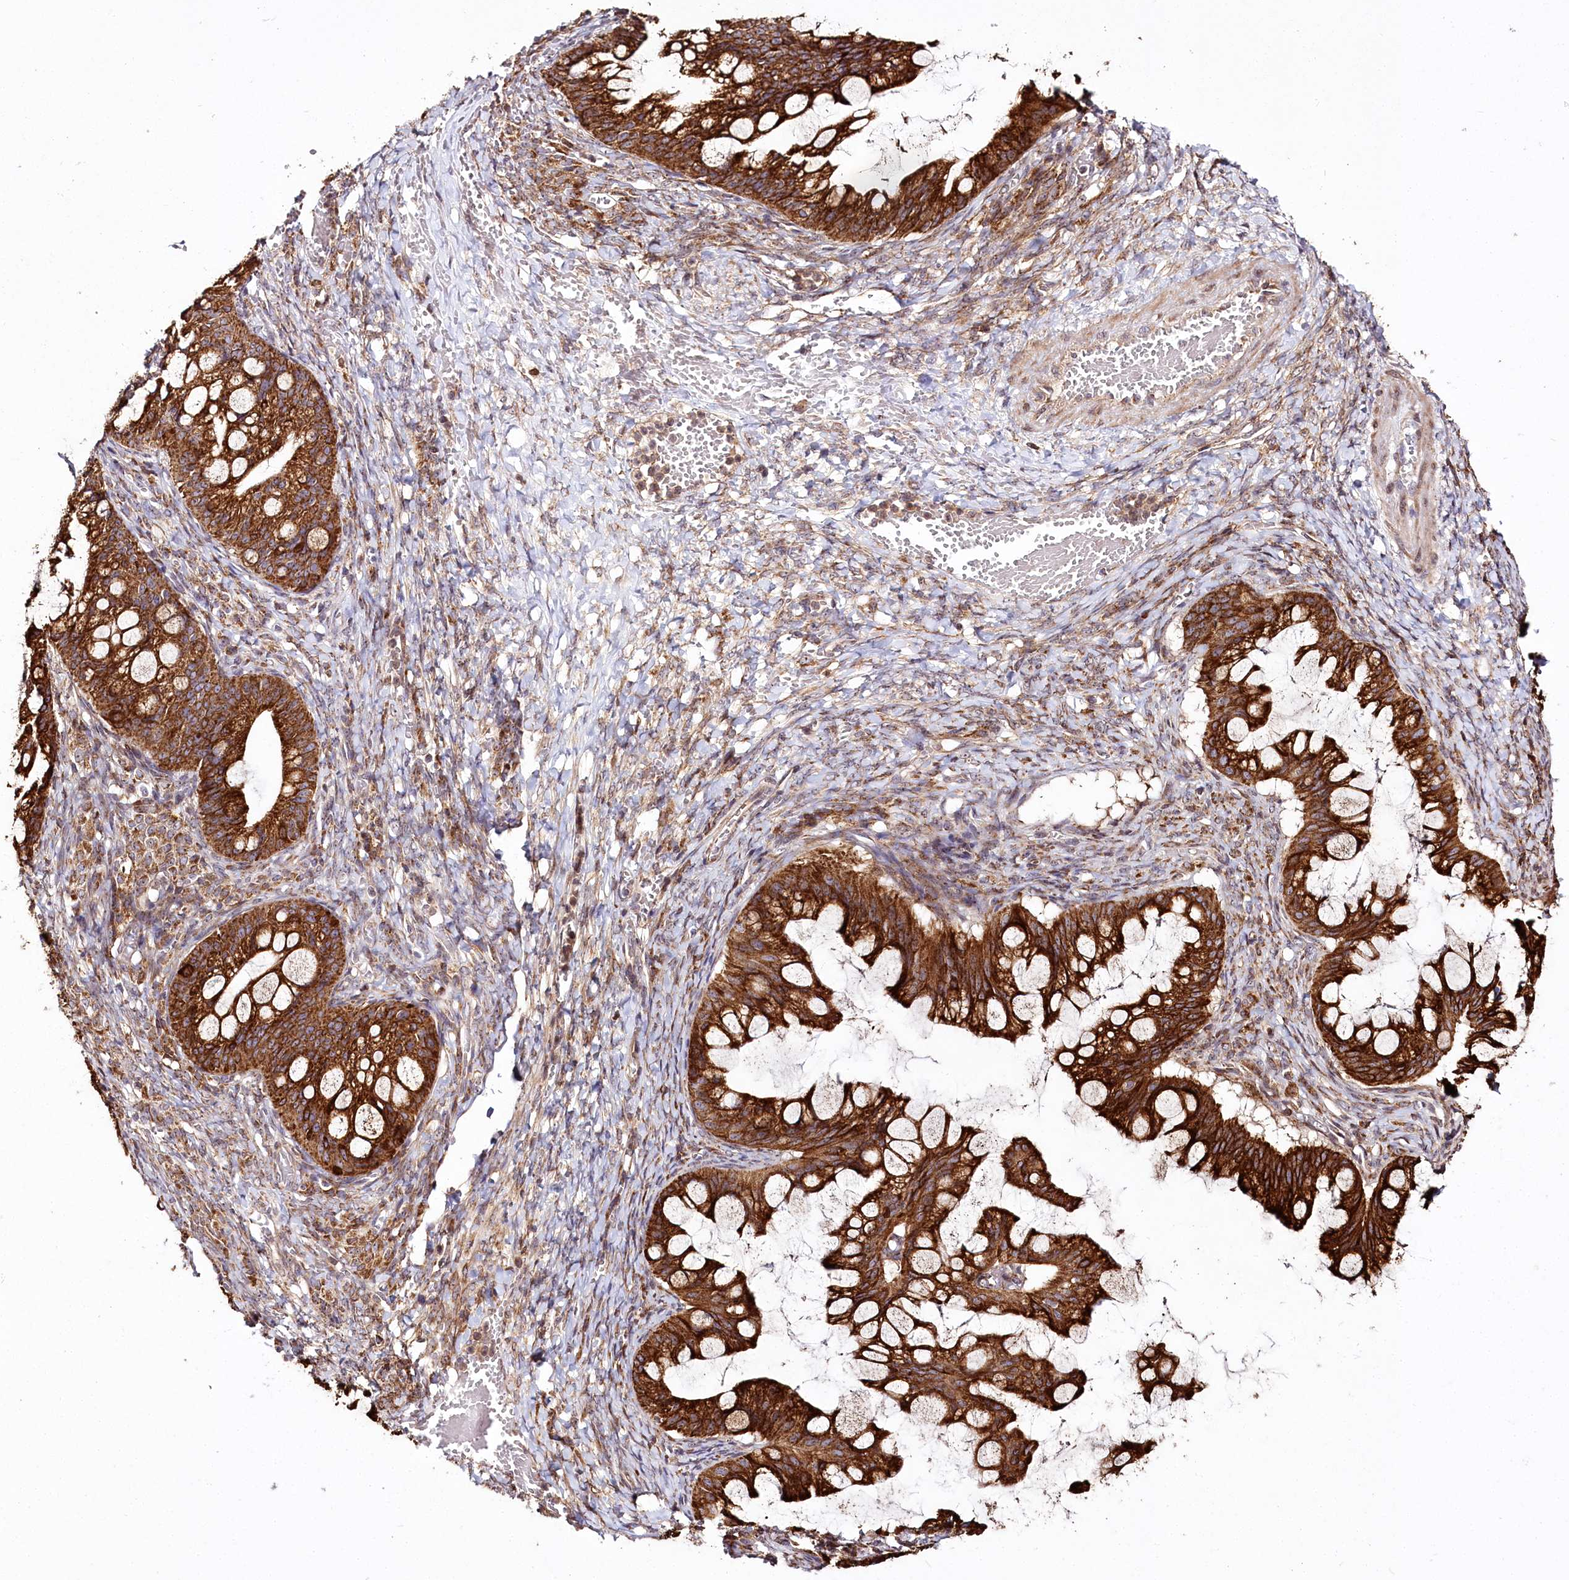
{"staining": {"intensity": "strong", "quantity": ">75%", "location": "cytoplasmic/membranous"}, "tissue": "ovarian cancer", "cell_type": "Tumor cells", "image_type": "cancer", "snomed": [{"axis": "morphology", "description": "Cystadenocarcinoma, mucinous, NOS"}, {"axis": "topography", "description": "Ovary"}], "caption": "A brown stain highlights strong cytoplasmic/membranous positivity of a protein in human ovarian cancer (mucinous cystadenocarcinoma) tumor cells. The protein of interest is stained brown, and the nuclei are stained in blue (DAB IHC with brightfield microscopy, high magnification).", "gene": "RAB7A", "patient": {"sex": "female", "age": 73}}